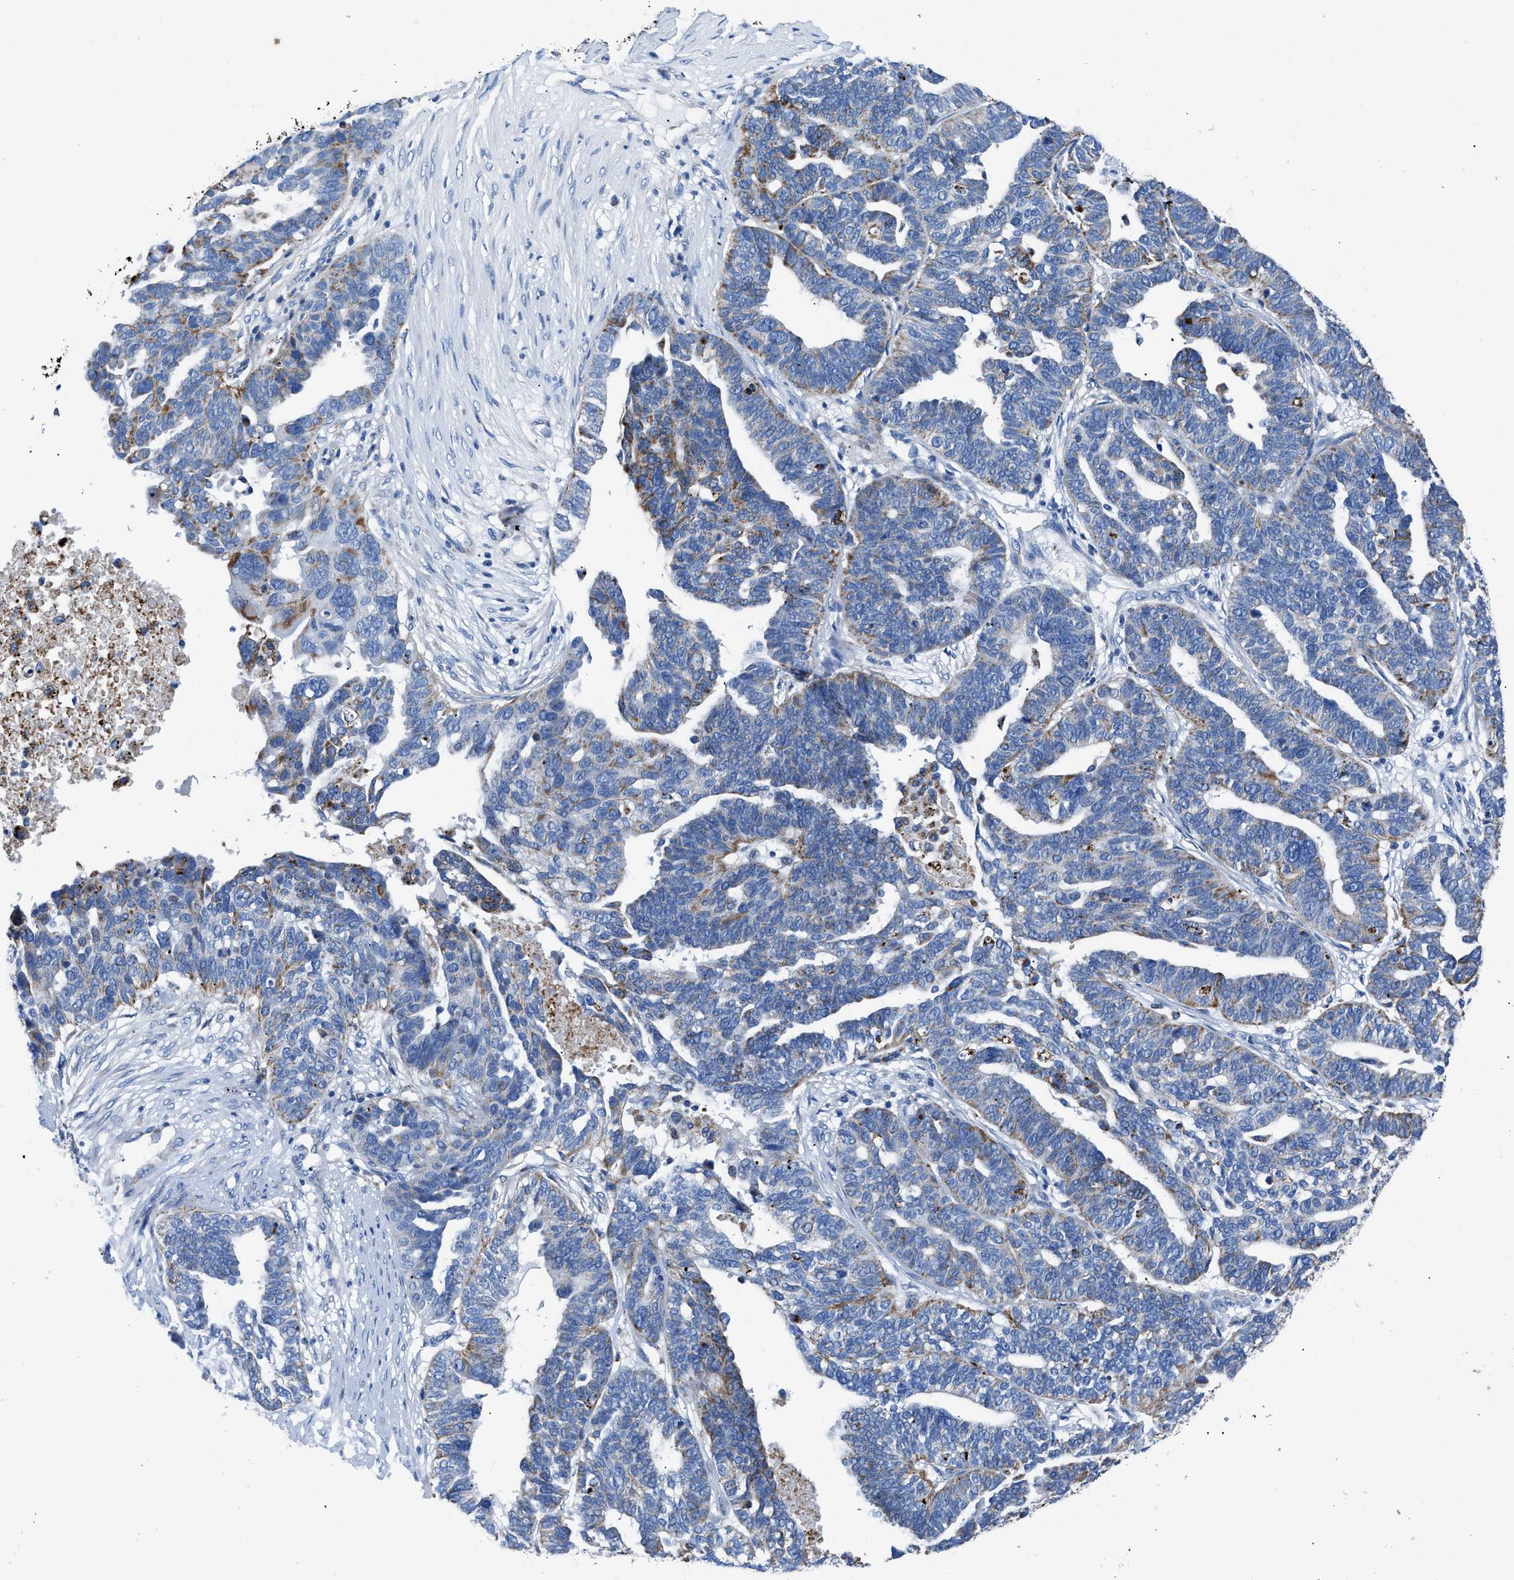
{"staining": {"intensity": "moderate", "quantity": "<25%", "location": "cytoplasmic/membranous"}, "tissue": "ovarian cancer", "cell_type": "Tumor cells", "image_type": "cancer", "snomed": [{"axis": "morphology", "description": "Cystadenocarcinoma, serous, NOS"}, {"axis": "topography", "description": "Ovary"}], "caption": "The histopathology image exhibits a brown stain indicating the presence of a protein in the cytoplasmic/membranous of tumor cells in serous cystadenocarcinoma (ovarian).", "gene": "ZDHHC3", "patient": {"sex": "female", "age": 59}}